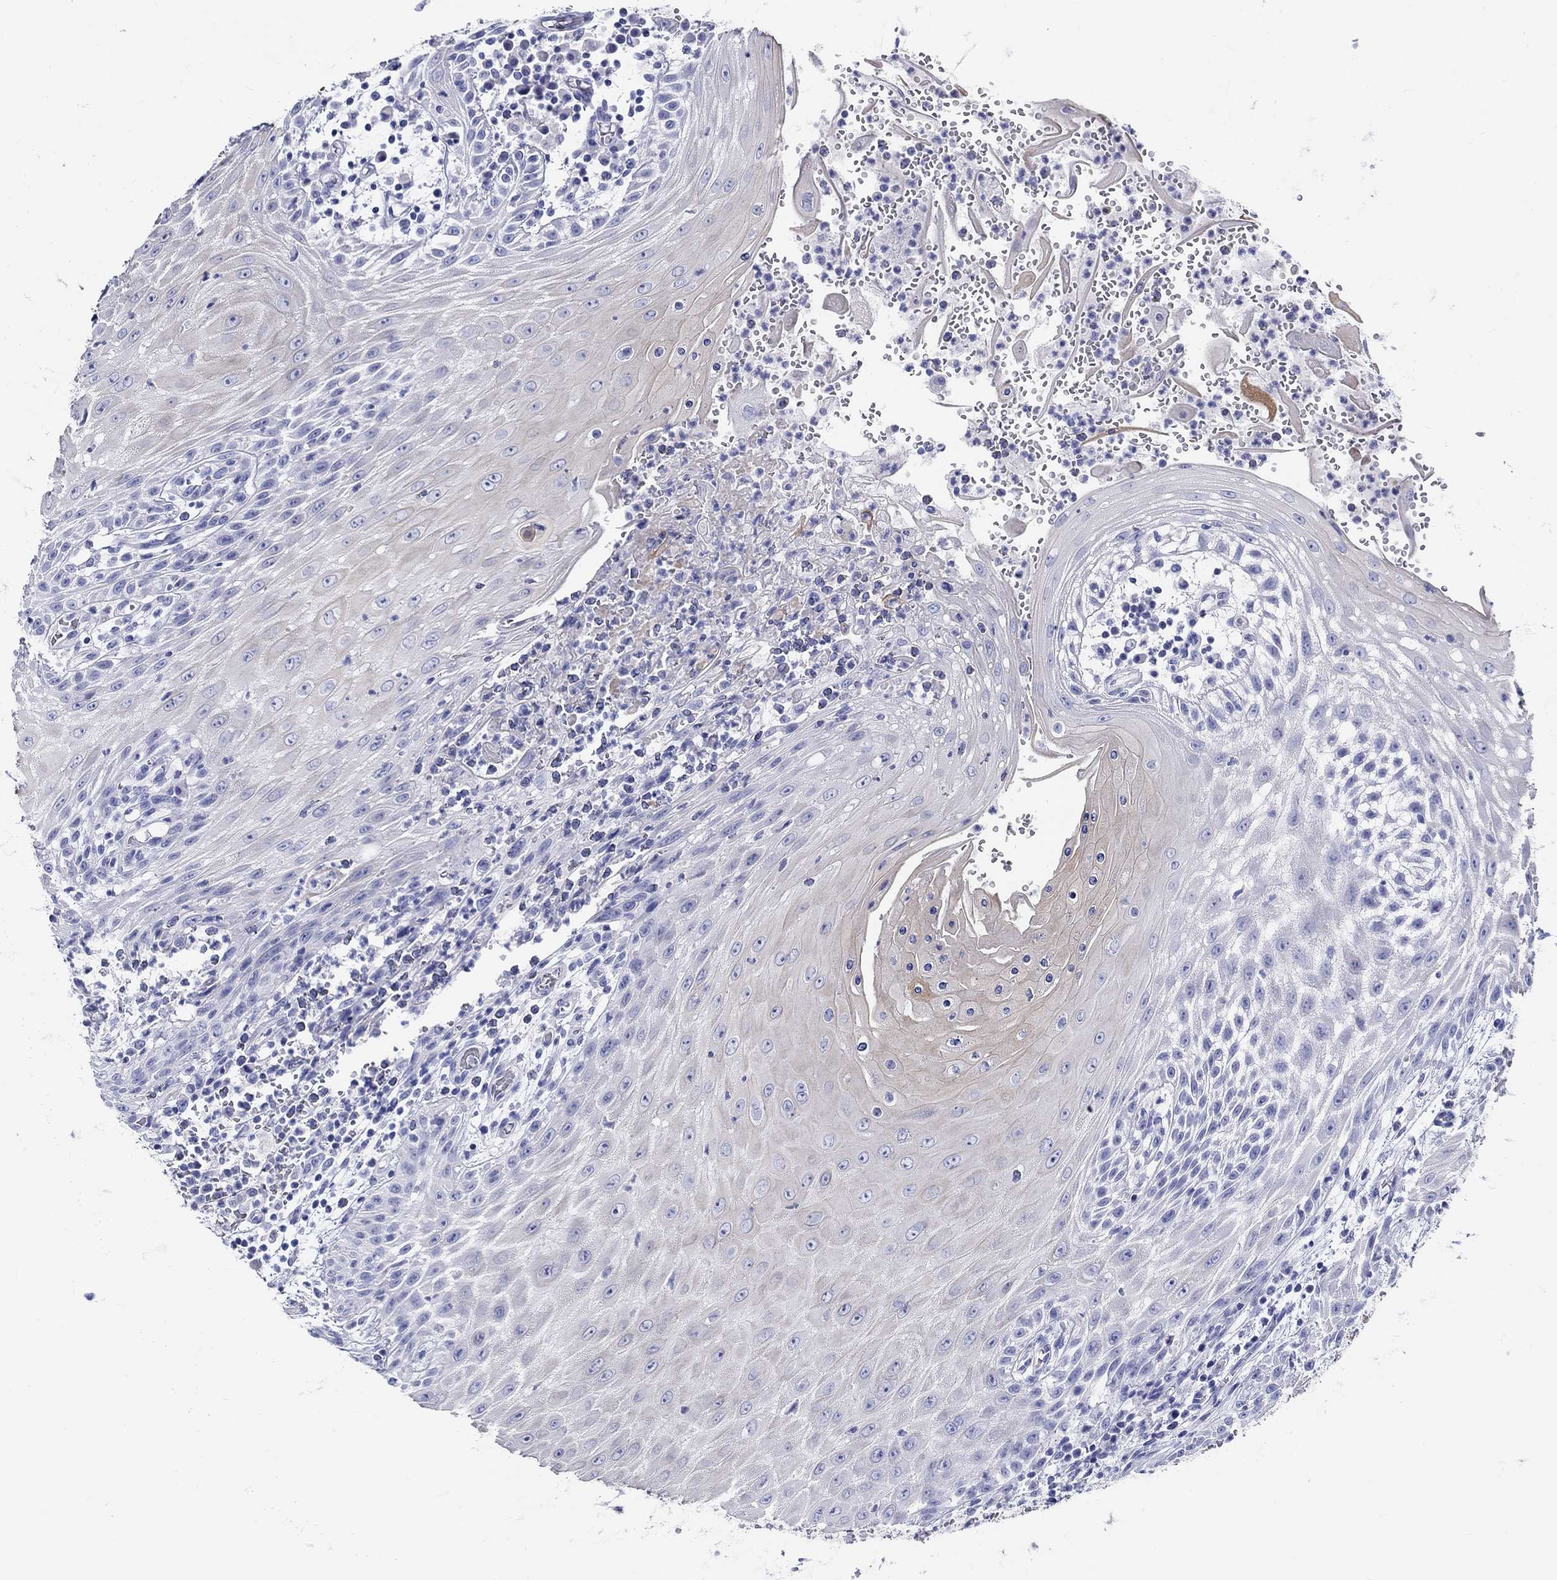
{"staining": {"intensity": "negative", "quantity": "none", "location": "none"}, "tissue": "head and neck cancer", "cell_type": "Tumor cells", "image_type": "cancer", "snomed": [{"axis": "morphology", "description": "Squamous cell carcinoma, NOS"}, {"axis": "topography", "description": "Oral tissue"}, {"axis": "topography", "description": "Head-Neck"}], "caption": "Immunohistochemistry (IHC) of human head and neck cancer shows no positivity in tumor cells. (Stains: DAB (3,3'-diaminobenzidine) immunohistochemistry with hematoxylin counter stain, Microscopy: brightfield microscopy at high magnification).", "gene": "CRYGS", "patient": {"sex": "male", "age": 58}}